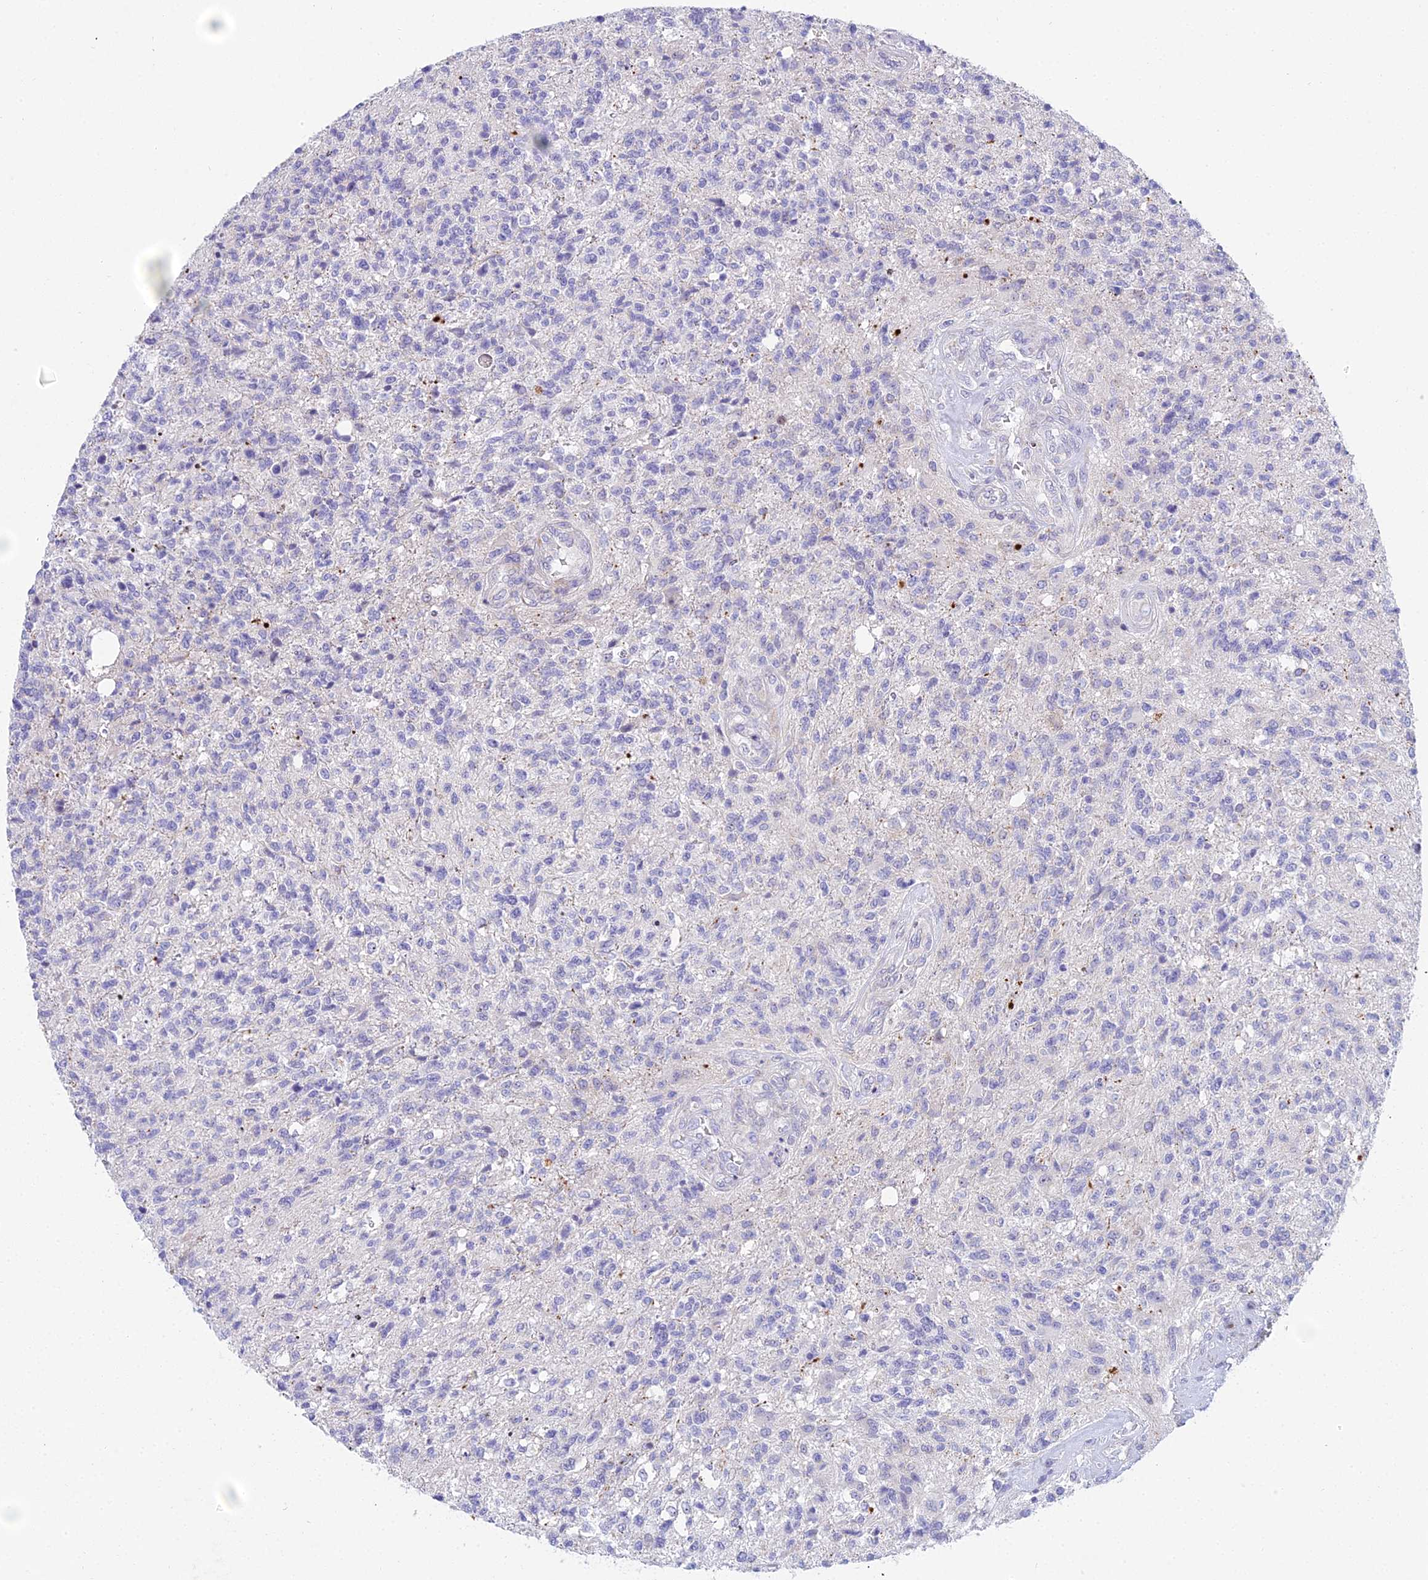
{"staining": {"intensity": "negative", "quantity": "none", "location": "none"}, "tissue": "glioma", "cell_type": "Tumor cells", "image_type": "cancer", "snomed": [{"axis": "morphology", "description": "Glioma, malignant, High grade"}, {"axis": "topography", "description": "Brain"}], "caption": "High power microscopy micrograph of an immunohistochemistry (IHC) image of malignant glioma (high-grade), revealing no significant staining in tumor cells.", "gene": "PRR13", "patient": {"sex": "male", "age": 56}}